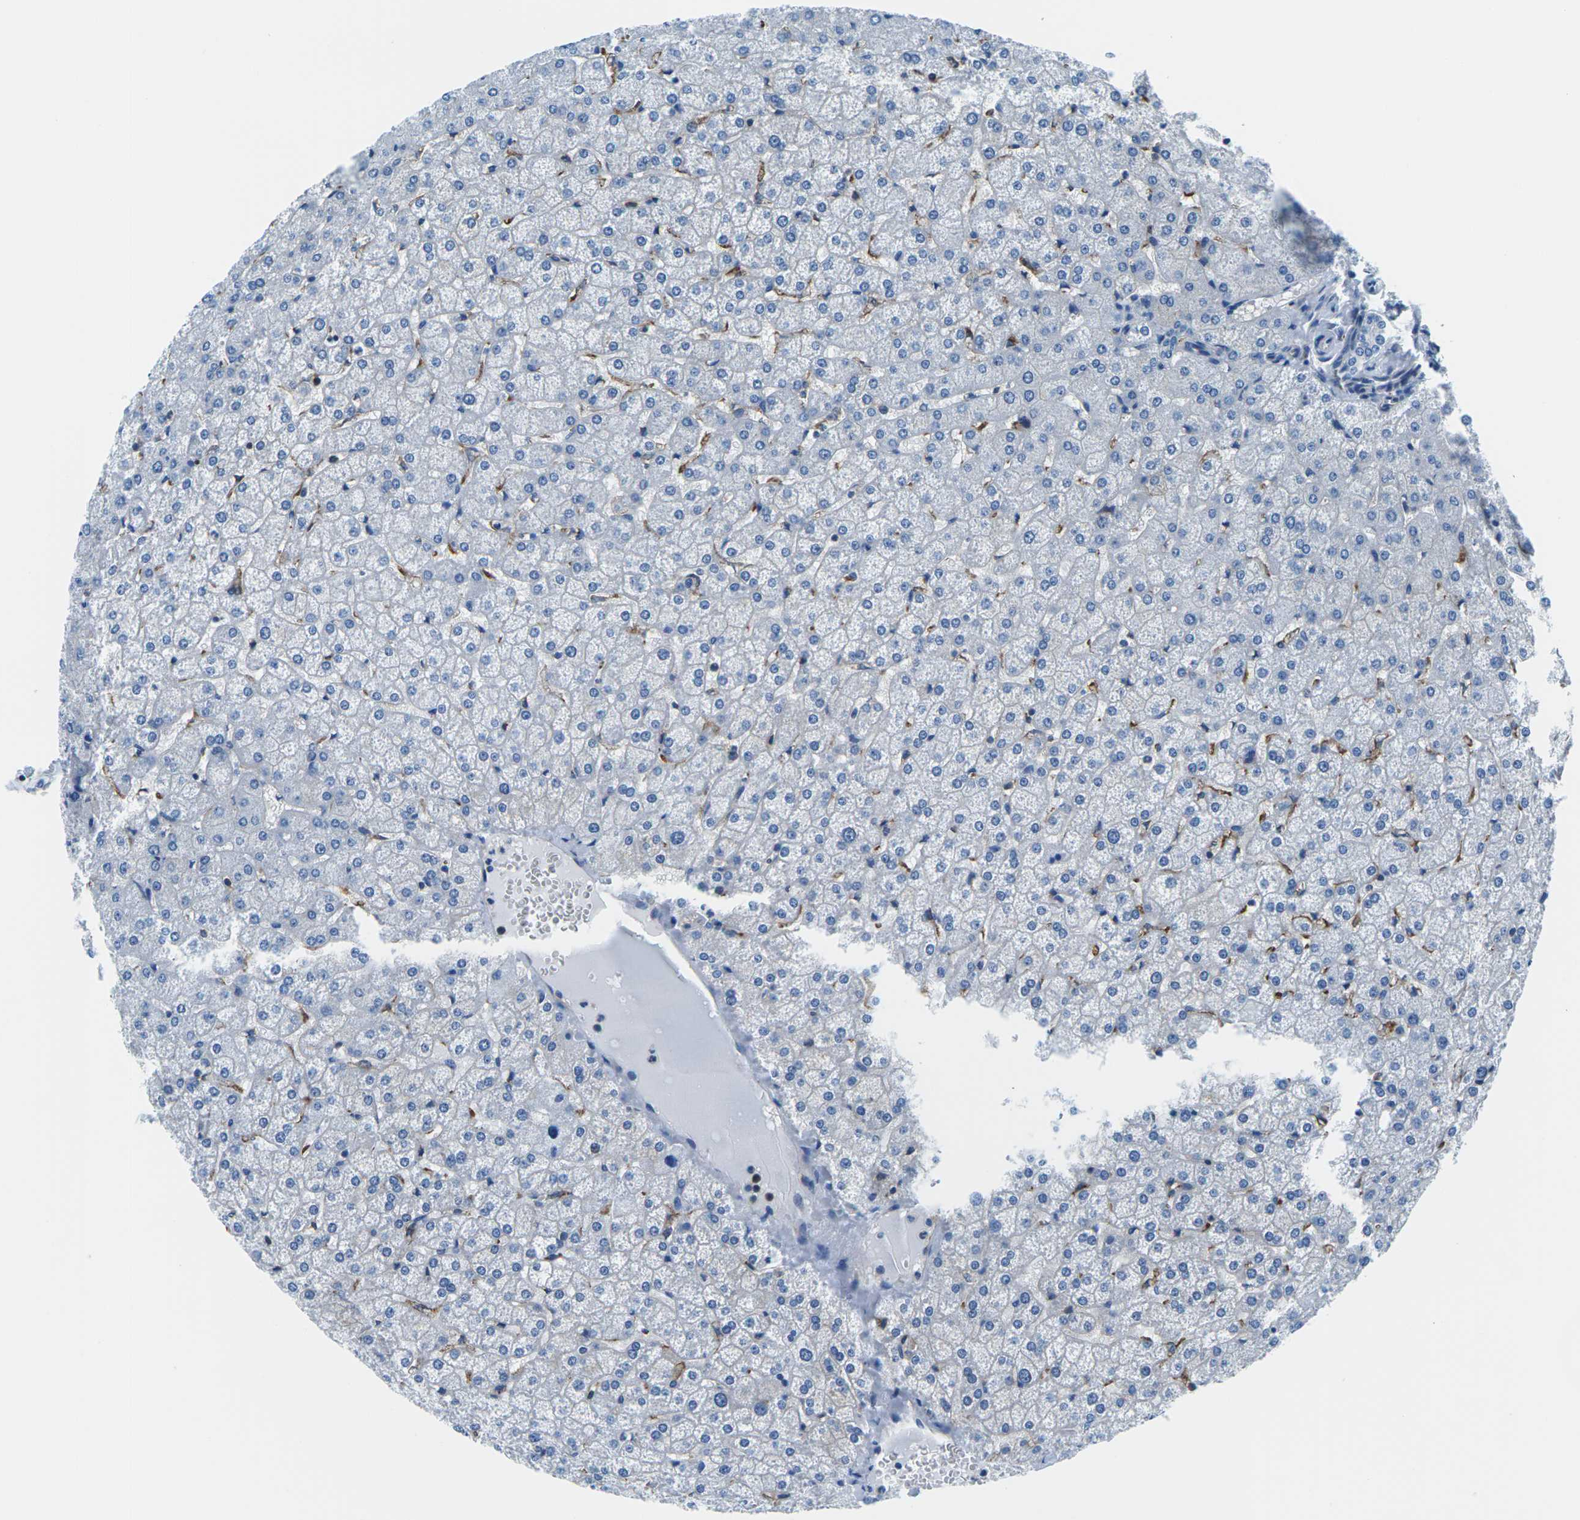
{"staining": {"intensity": "negative", "quantity": "none", "location": "none"}, "tissue": "liver", "cell_type": "Cholangiocytes", "image_type": "normal", "snomed": [{"axis": "morphology", "description": "Normal tissue, NOS"}, {"axis": "topography", "description": "Liver"}], "caption": "Cholangiocytes are negative for brown protein staining in unremarkable liver. (Immunohistochemistry, brightfield microscopy, high magnification).", "gene": "SOCS4", "patient": {"sex": "female", "age": 32}}